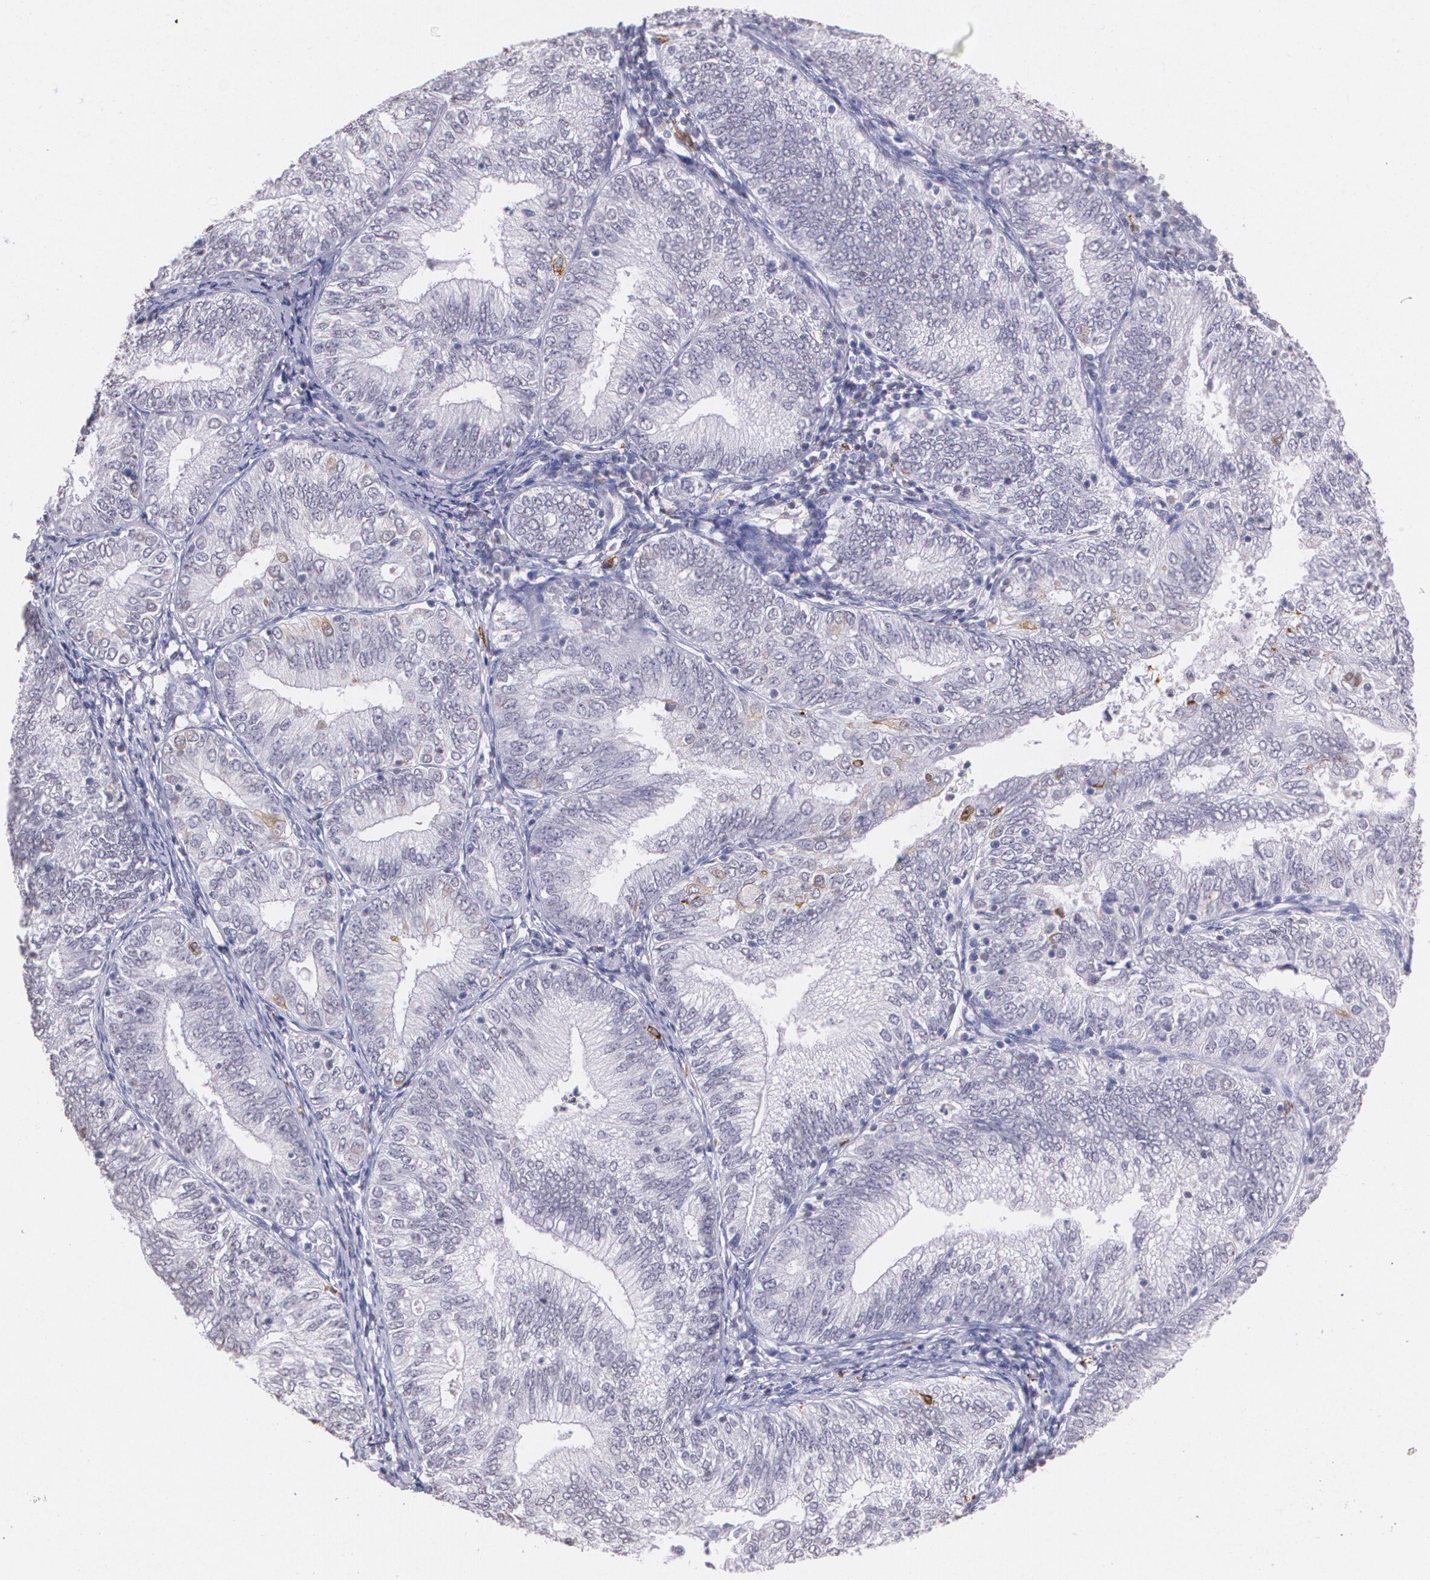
{"staining": {"intensity": "negative", "quantity": "none", "location": "none"}, "tissue": "endometrial cancer", "cell_type": "Tumor cells", "image_type": "cancer", "snomed": [{"axis": "morphology", "description": "Adenocarcinoma, NOS"}, {"axis": "topography", "description": "Endometrium"}], "caption": "A photomicrograph of endometrial adenocarcinoma stained for a protein demonstrates no brown staining in tumor cells.", "gene": "RTN1", "patient": {"sex": "female", "age": 69}}